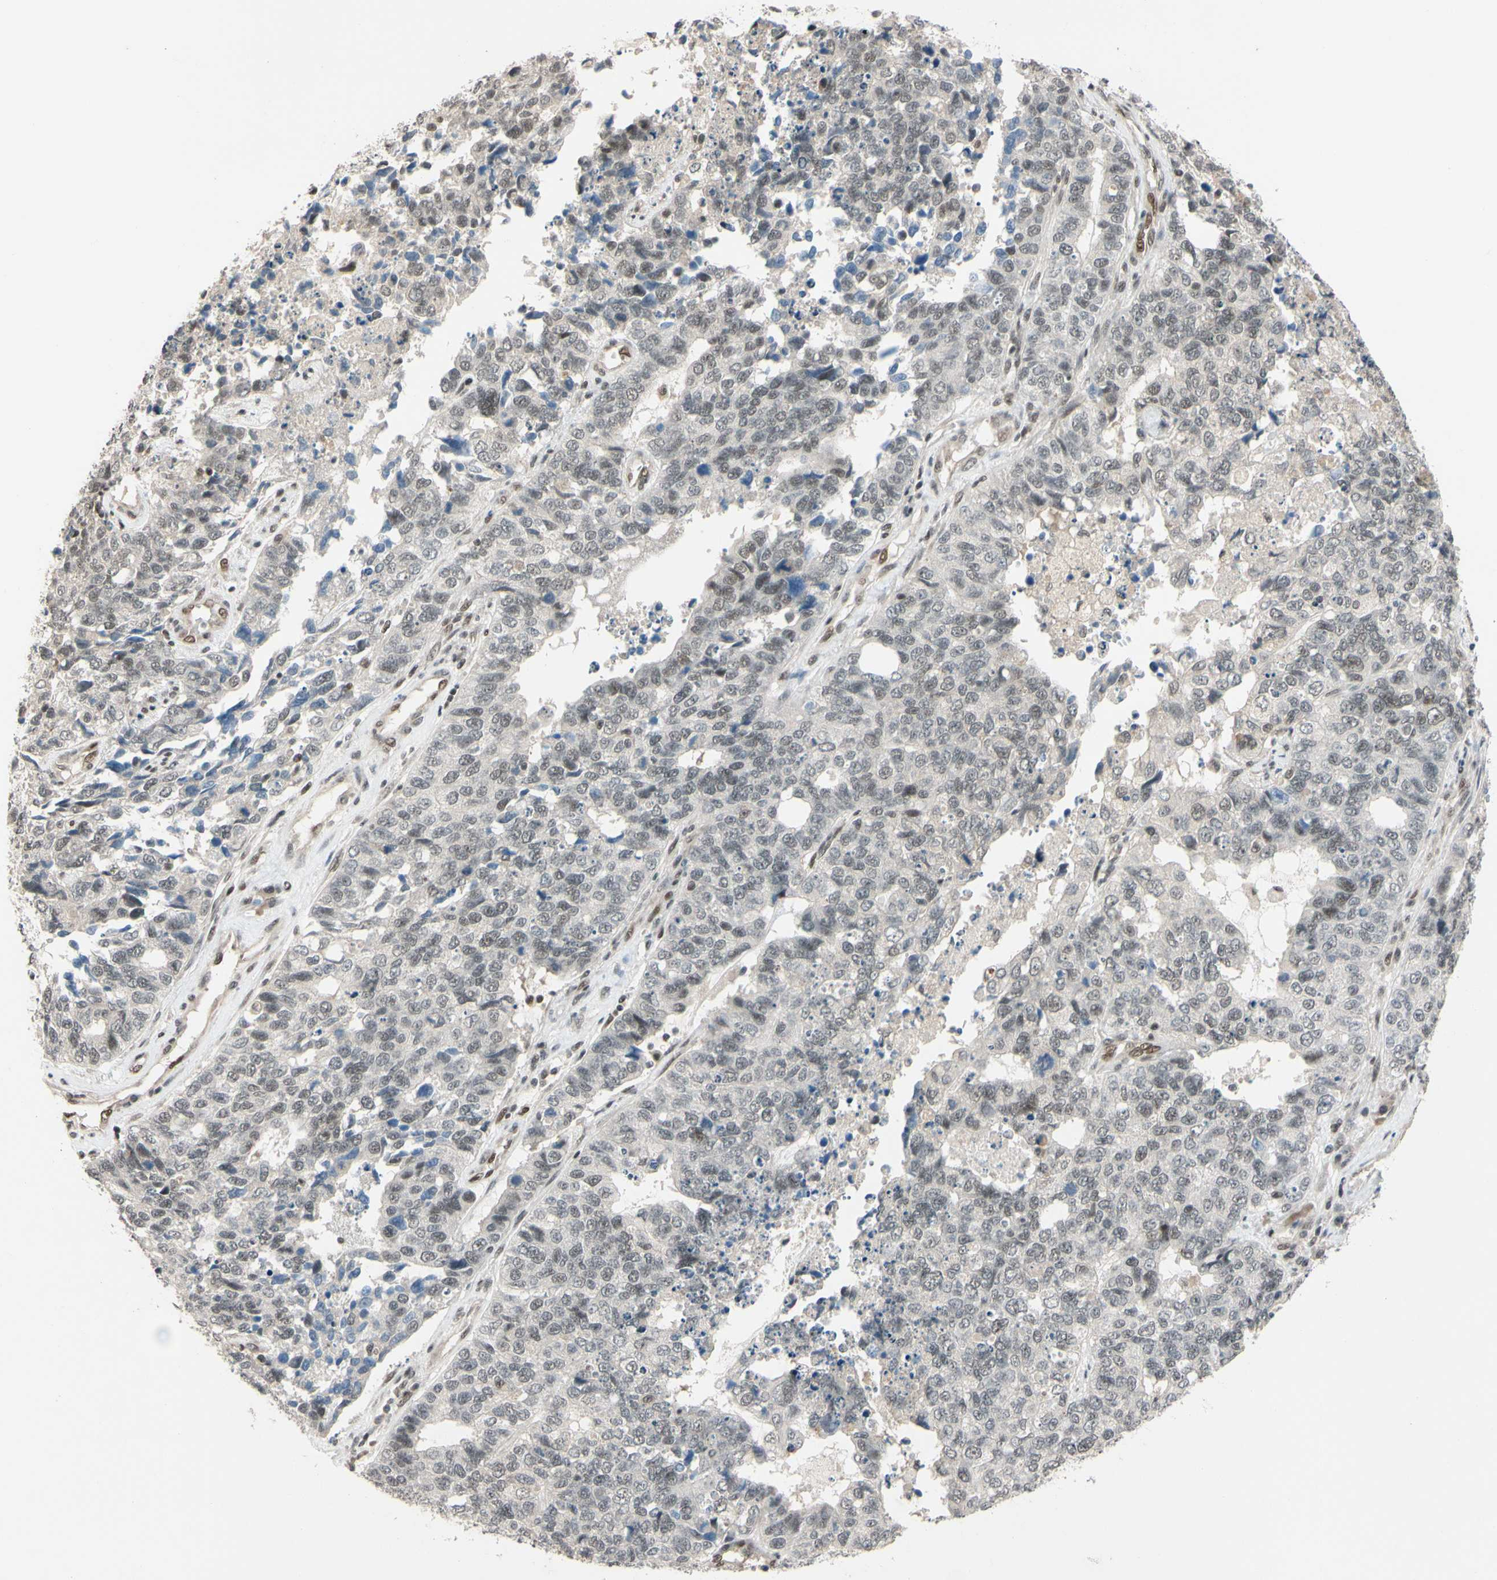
{"staining": {"intensity": "weak", "quantity": "<25%", "location": "nuclear"}, "tissue": "cervical cancer", "cell_type": "Tumor cells", "image_type": "cancer", "snomed": [{"axis": "morphology", "description": "Squamous cell carcinoma, NOS"}, {"axis": "topography", "description": "Cervix"}], "caption": "Immunohistochemistry of human squamous cell carcinoma (cervical) reveals no staining in tumor cells.", "gene": "TAF4", "patient": {"sex": "female", "age": 63}}